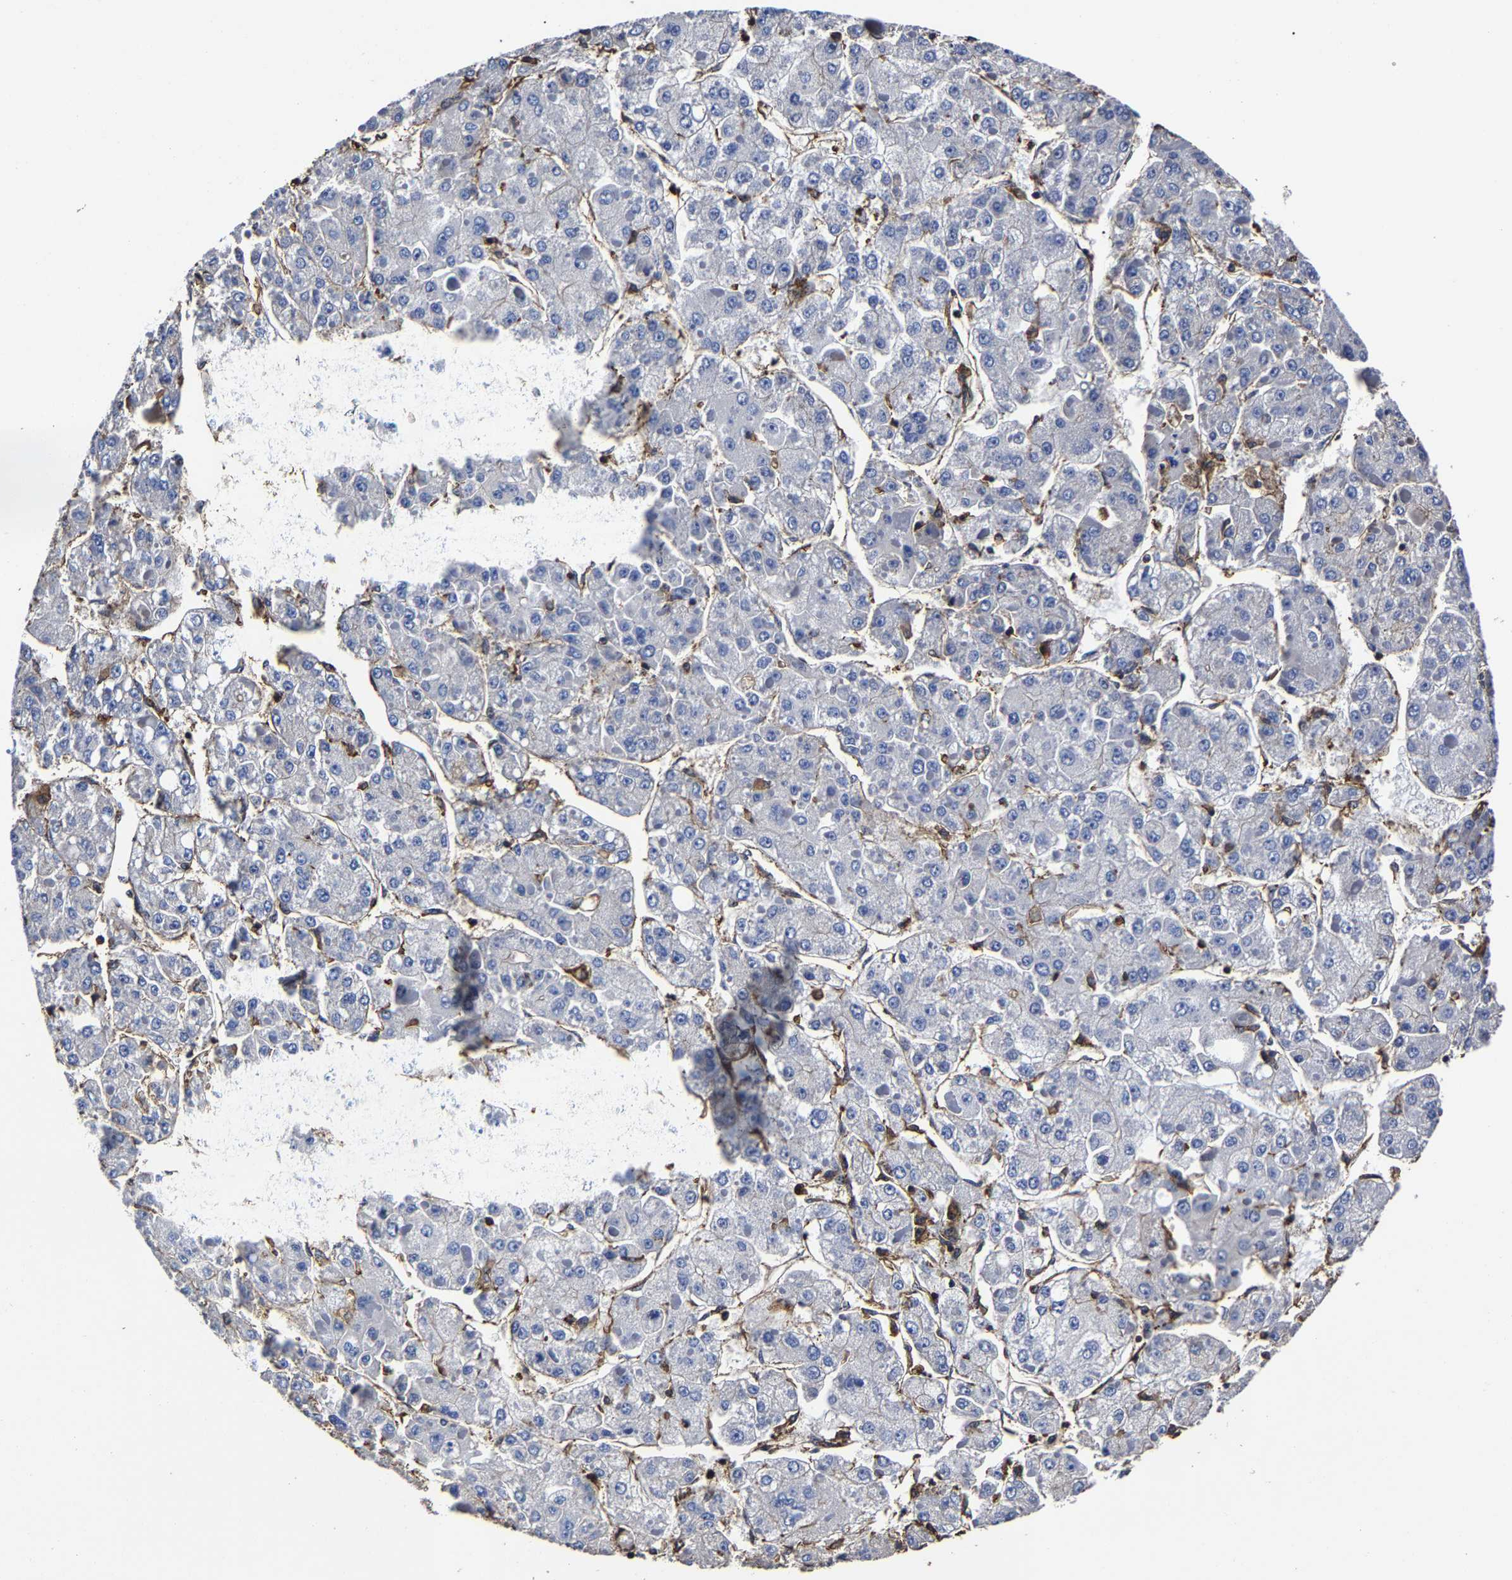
{"staining": {"intensity": "negative", "quantity": "none", "location": "none"}, "tissue": "liver cancer", "cell_type": "Tumor cells", "image_type": "cancer", "snomed": [{"axis": "morphology", "description": "Carcinoma, Hepatocellular, NOS"}, {"axis": "topography", "description": "Liver"}], "caption": "High magnification brightfield microscopy of liver hepatocellular carcinoma stained with DAB (3,3'-diaminobenzidine) (brown) and counterstained with hematoxylin (blue): tumor cells show no significant positivity.", "gene": "SSH3", "patient": {"sex": "female", "age": 73}}